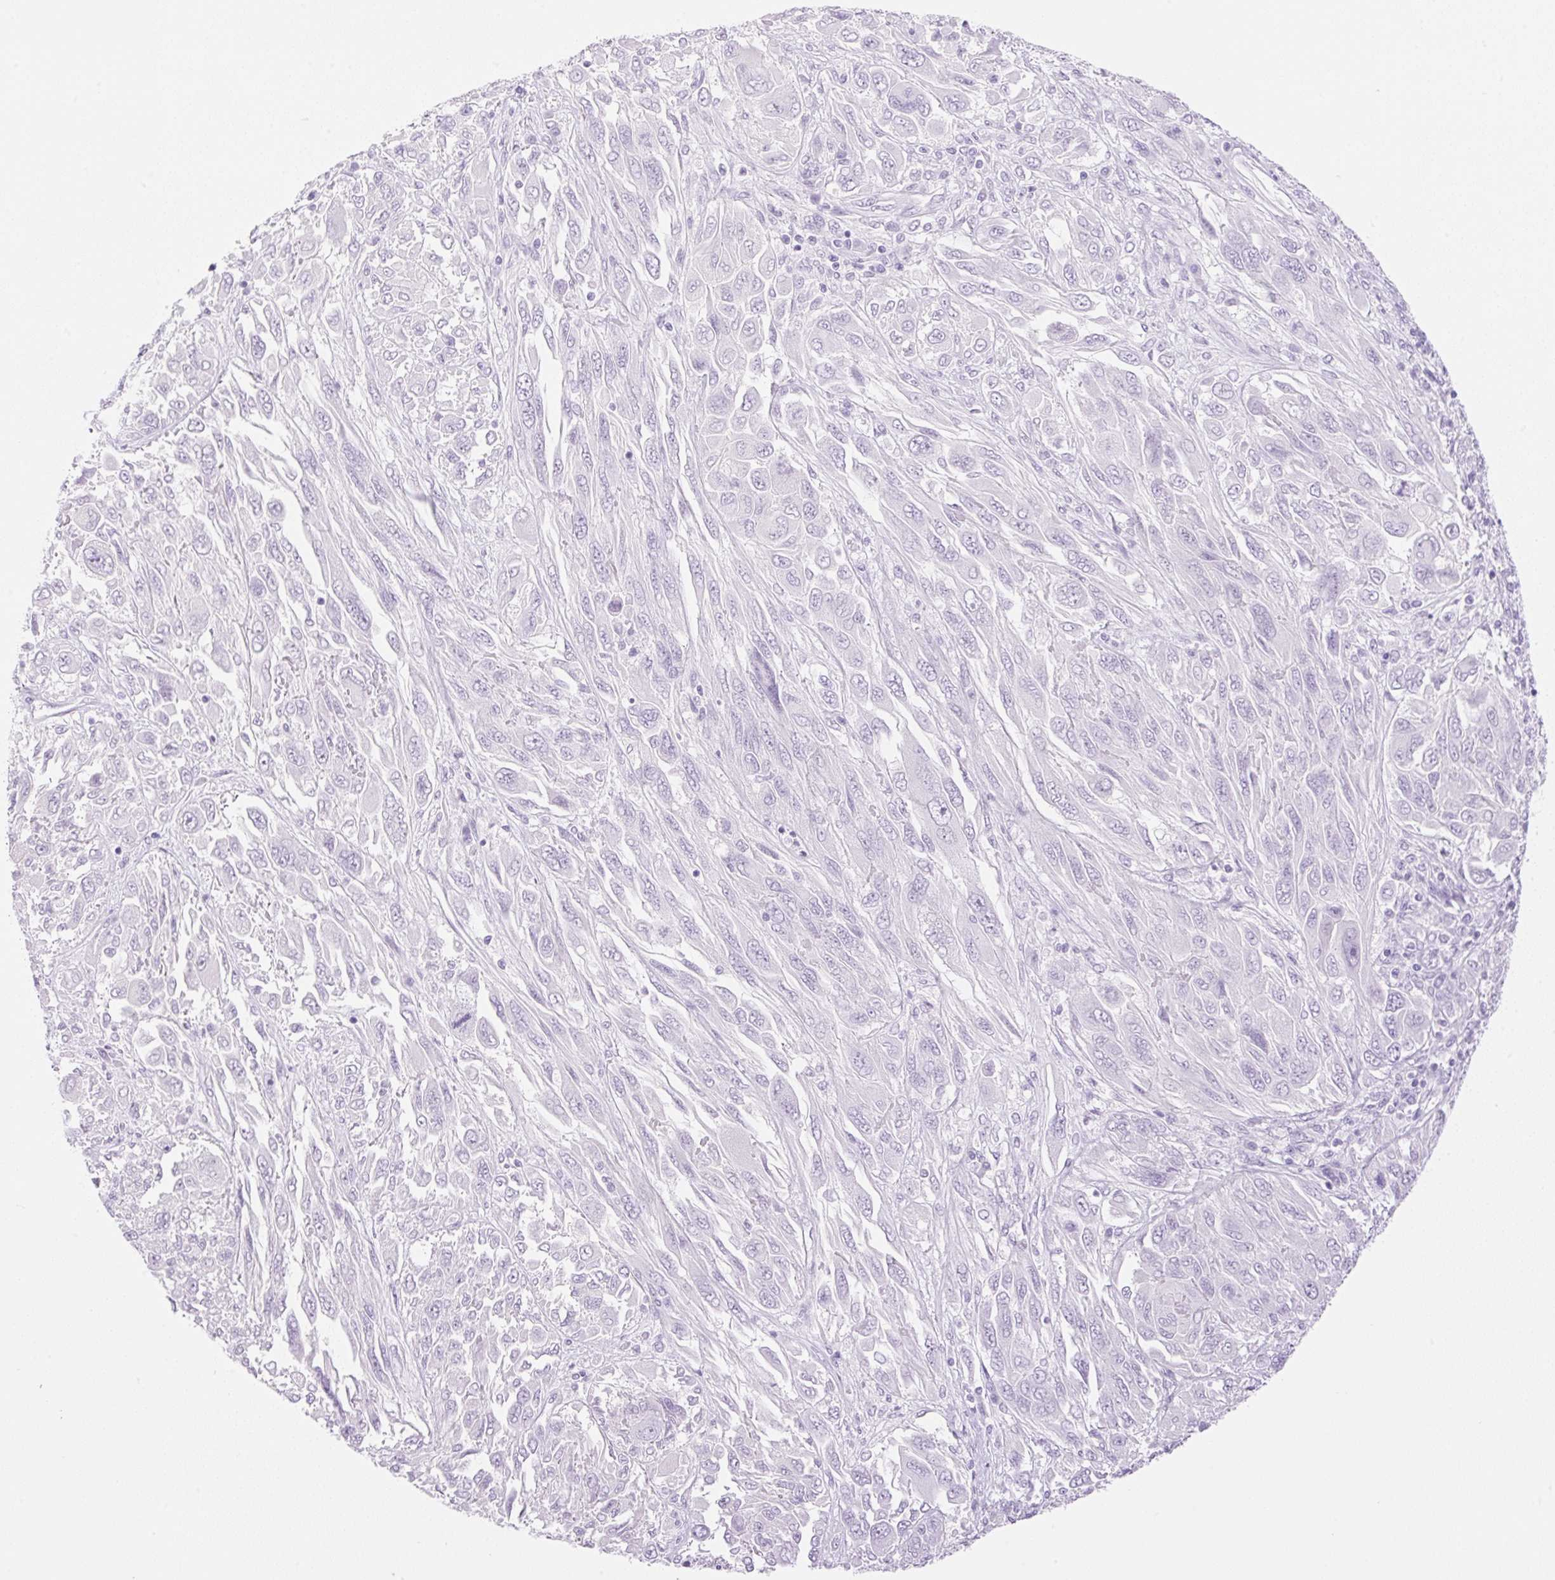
{"staining": {"intensity": "negative", "quantity": "none", "location": "none"}, "tissue": "melanoma", "cell_type": "Tumor cells", "image_type": "cancer", "snomed": [{"axis": "morphology", "description": "Malignant melanoma, NOS"}, {"axis": "topography", "description": "Skin"}], "caption": "Malignant melanoma stained for a protein using IHC exhibits no staining tumor cells.", "gene": "SP140L", "patient": {"sex": "female", "age": 91}}